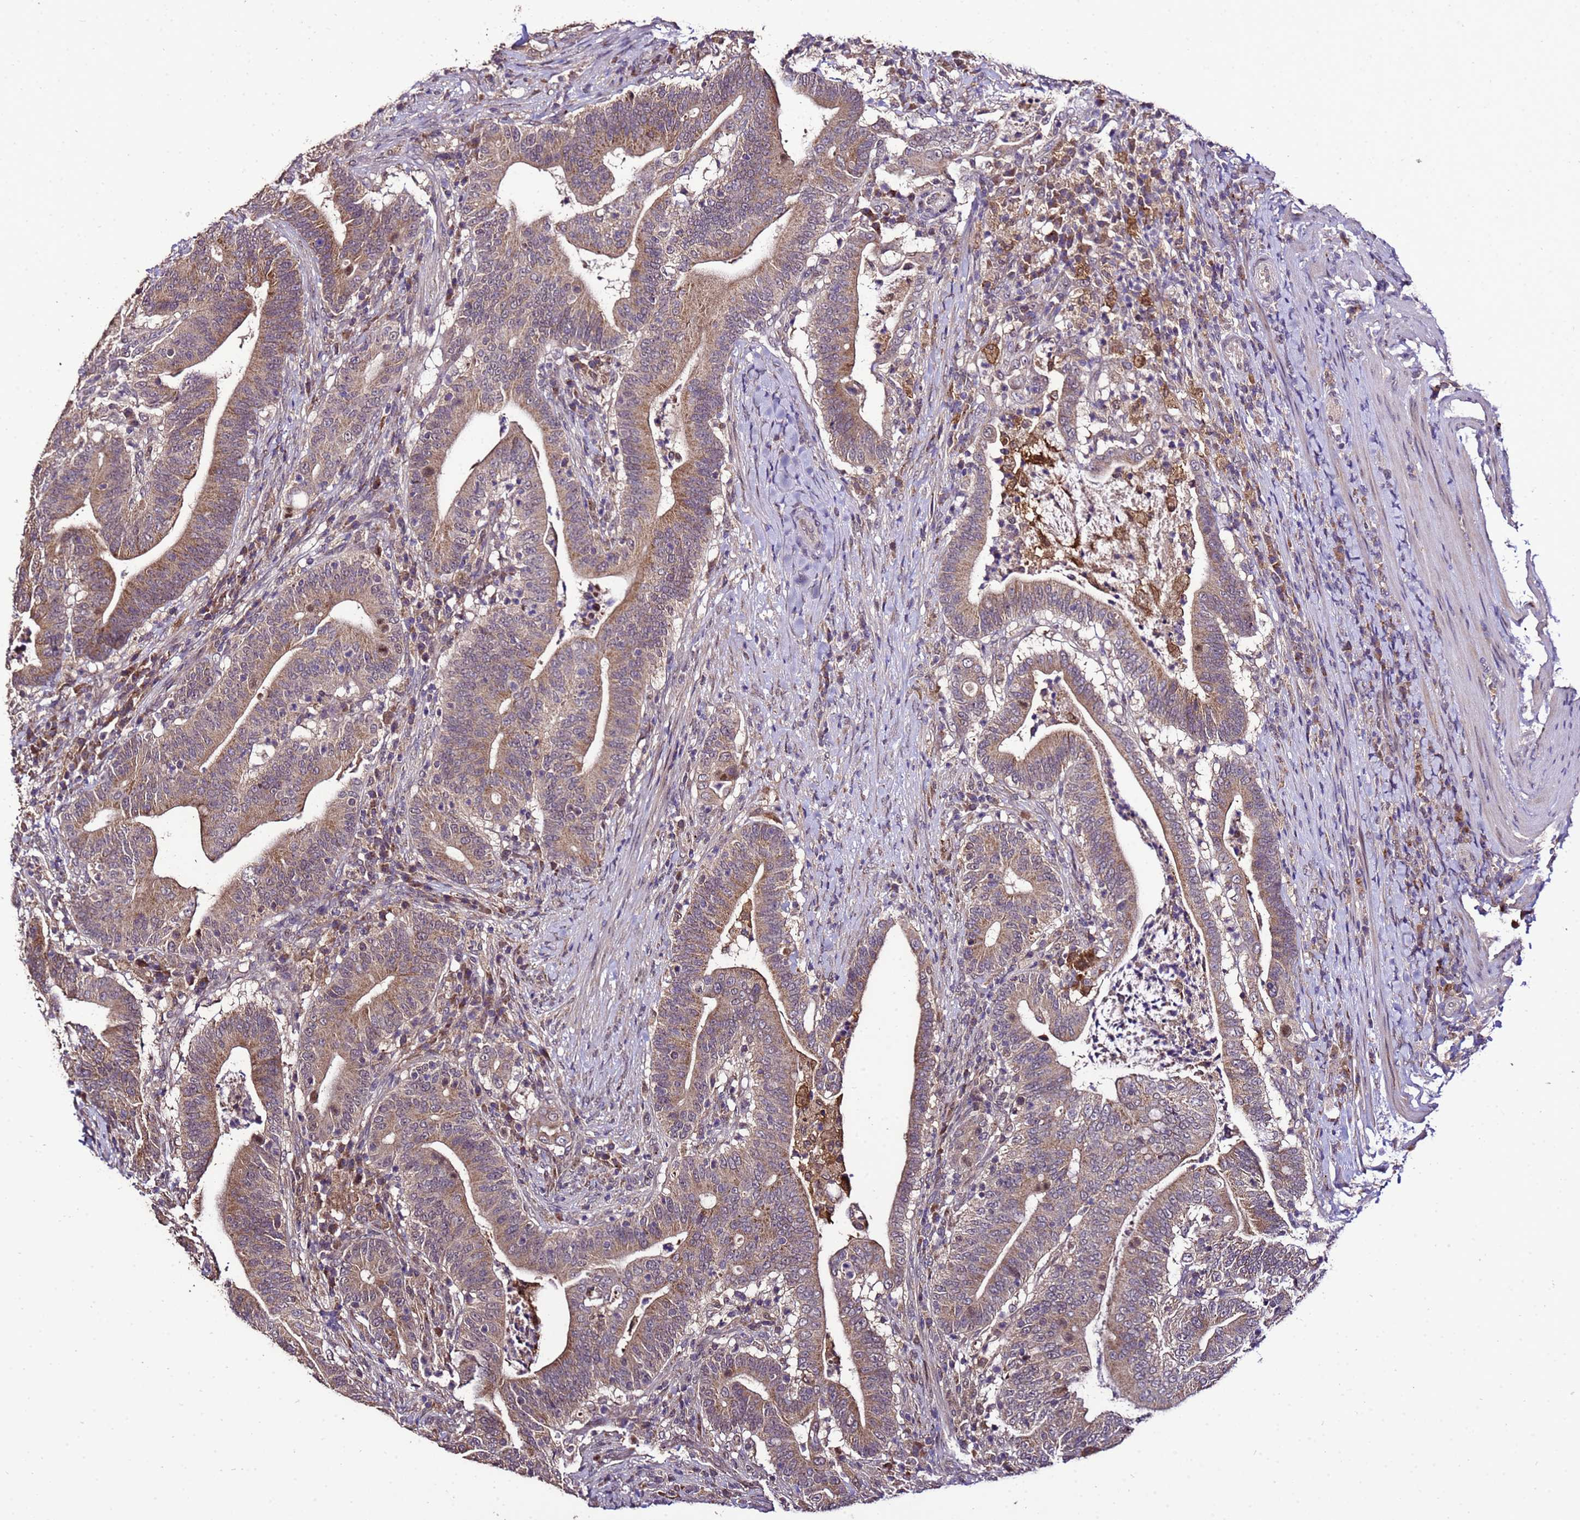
{"staining": {"intensity": "moderate", "quantity": ">75%", "location": "cytoplasmic/membranous"}, "tissue": "colorectal cancer", "cell_type": "Tumor cells", "image_type": "cancer", "snomed": [{"axis": "morphology", "description": "Adenocarcinoma, NOS"}, {"axis": "topography", "description": "Colon"}], "caption": "A brown stain labels moderate cytoplasmic/membranous expression of a protein in adenocarcinoma (colorectal) tumor cells.", "gene": "ZNF329", "patient": {"sex": "female", "age": 66}}